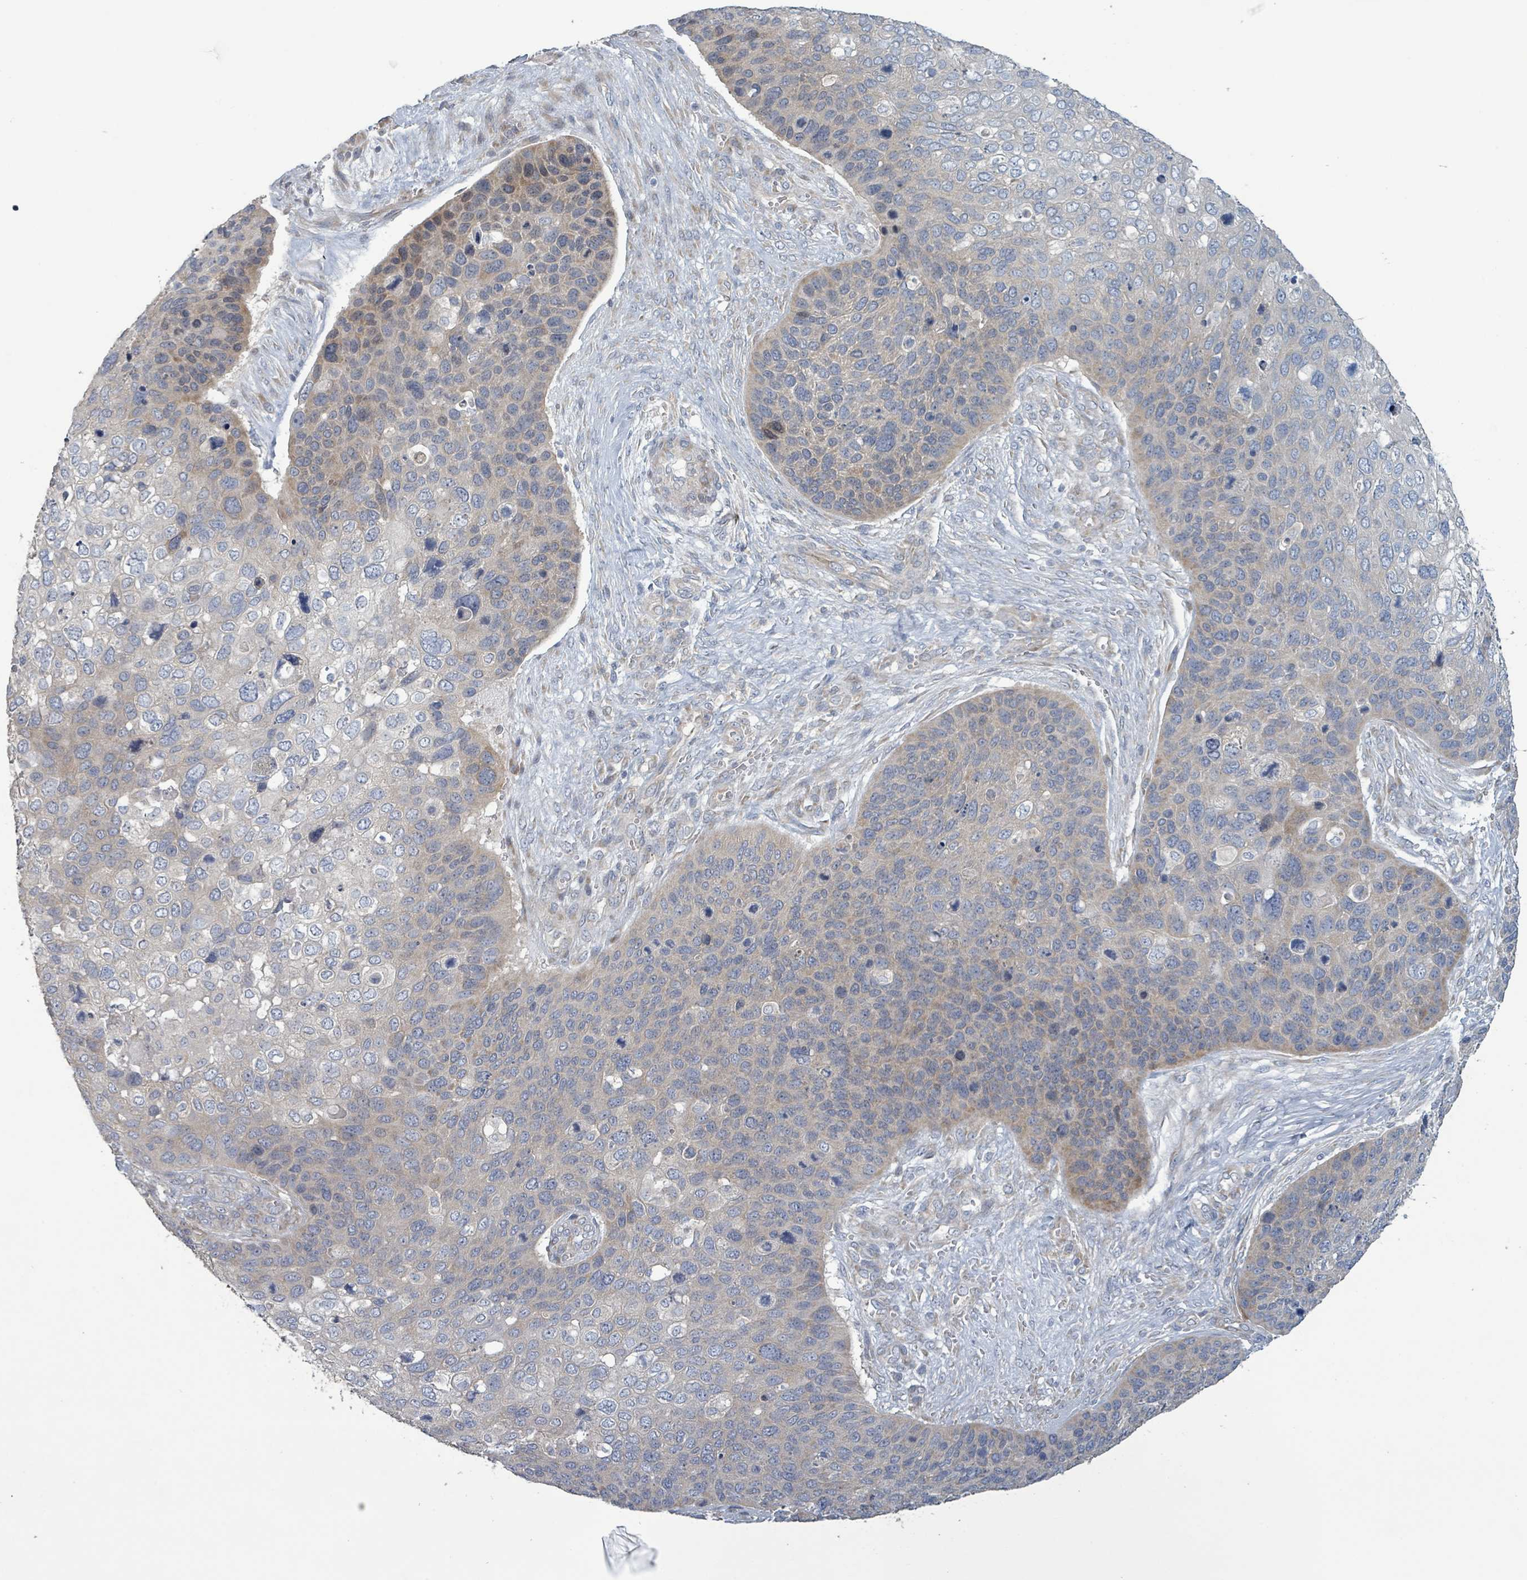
{"staining": {"intensity": "weak", "quantity": "25%-75%", "location": "cytoplasmic/membranous"}, "tissue": "skin cancer", "cell_type": "Tumor cells", "image_type": "cancer", "snomed": [{"axis": "morphology", "description": "Basal cell carcinoma"}, {"axis": "topography", "description": "Skin"}], "caption": "Protein staining of skin cancer (basal cell carcinoma) tissue reveals weak cytoplasmic/membranous expression in approximately 25%-75% of tumor cells.", "gene": "RPL32", "patient": {"sex": "female", "age": 74}}